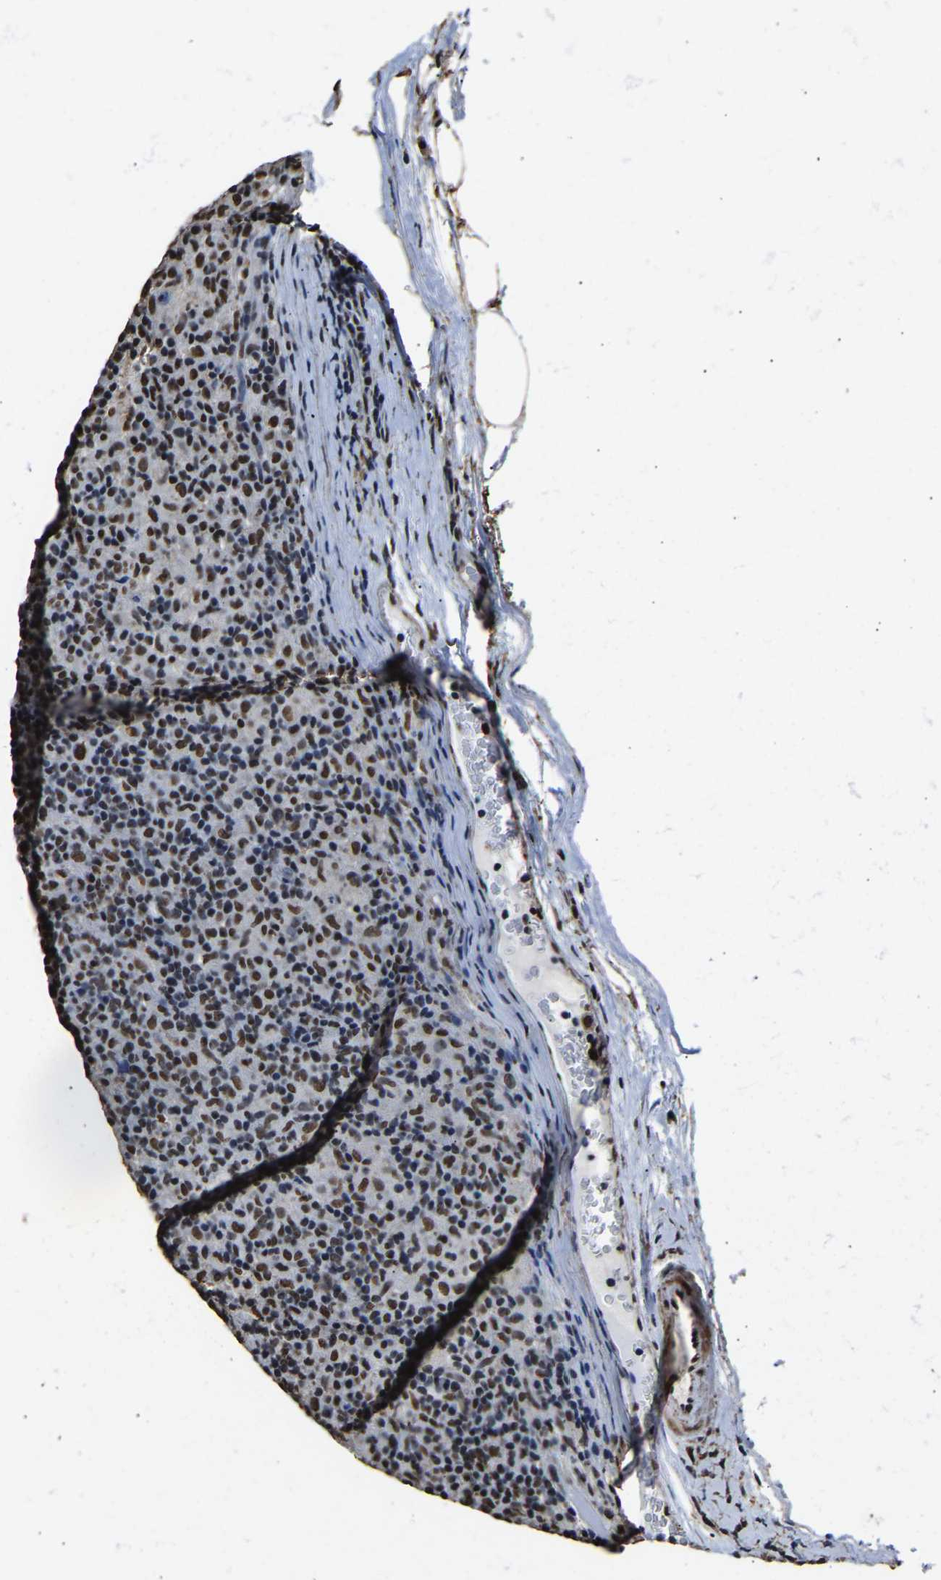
{"staining": {"intensity": "strong", "quantity": ">75%", "location": "nuclear"}, "tissue": "lymphoma", "cell_type": "Tumor cells", "image_type": "cancer", "snomed": [{"axis": "morphology", "description": "Hodgkin's disease, NOS"}, {"axis": "topography", "description": "Lymph node"}], "caption": "IHC histopathology image of neoplastic tissue: human lymphoma stained using immunohistochemistry exhibits high levels of strong protein expression localized specifically in the nuclear of tumor cells, appearing as a nuclear brown color.", "gene": "SAFB", "patient": {"sex": "male", "age": 70}}